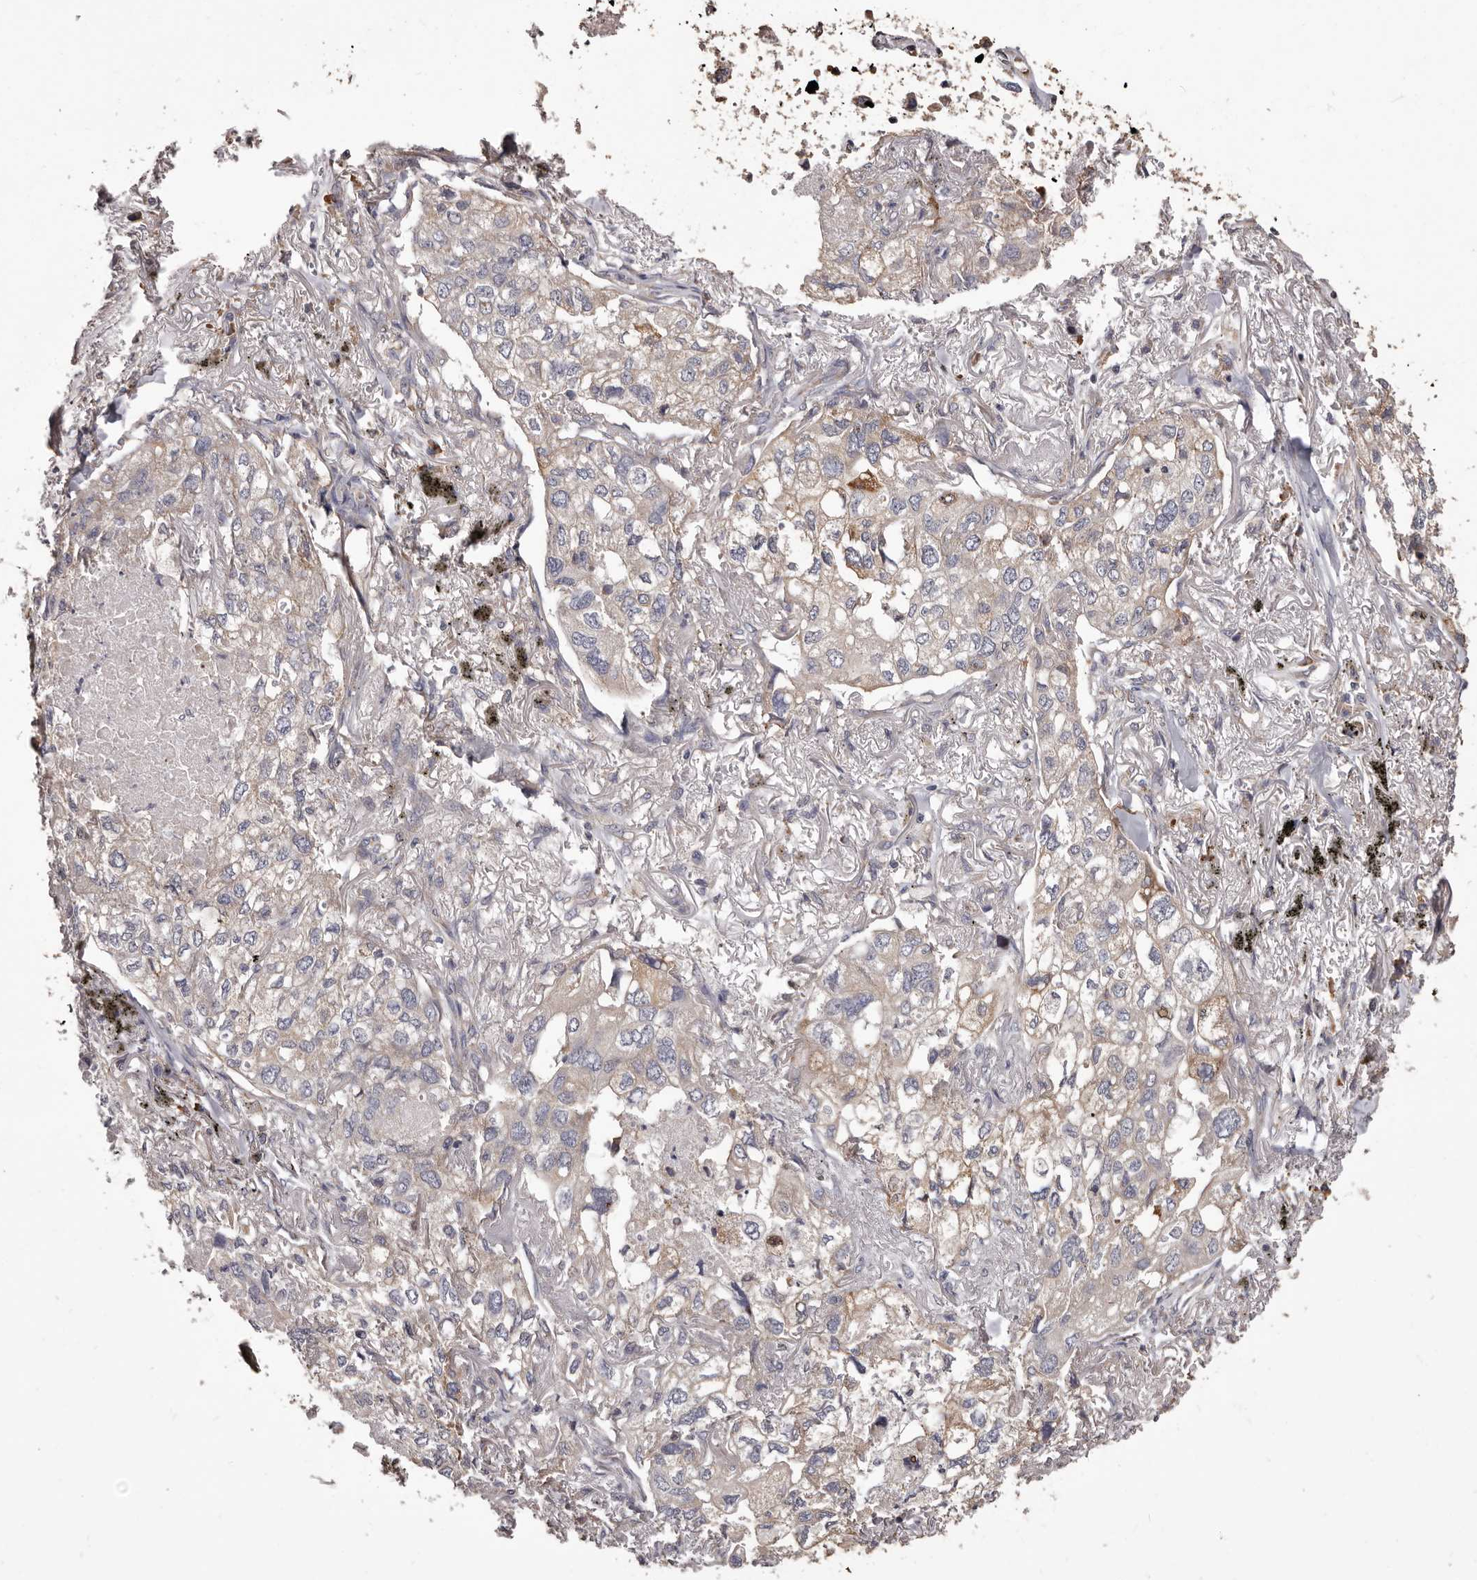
{"staining": {"intensity": "negative", "quantity": "none", "location": "none"}, "tissue": "lung cancer", "cell_type": "Tumor cells", "image_type": "cancer", "snomed": [{"axis": "morphology", "description": "Adenocarcinoma, NOS"}, {"axis": "topography", "description": "Lung"}], "caption": "Micrograph shows no significant protein positivity in tumor cells of lung cancer (adenocarcinoma).", "gene": "ETNK1", "patient": {"sex": "male", "age": 65}}